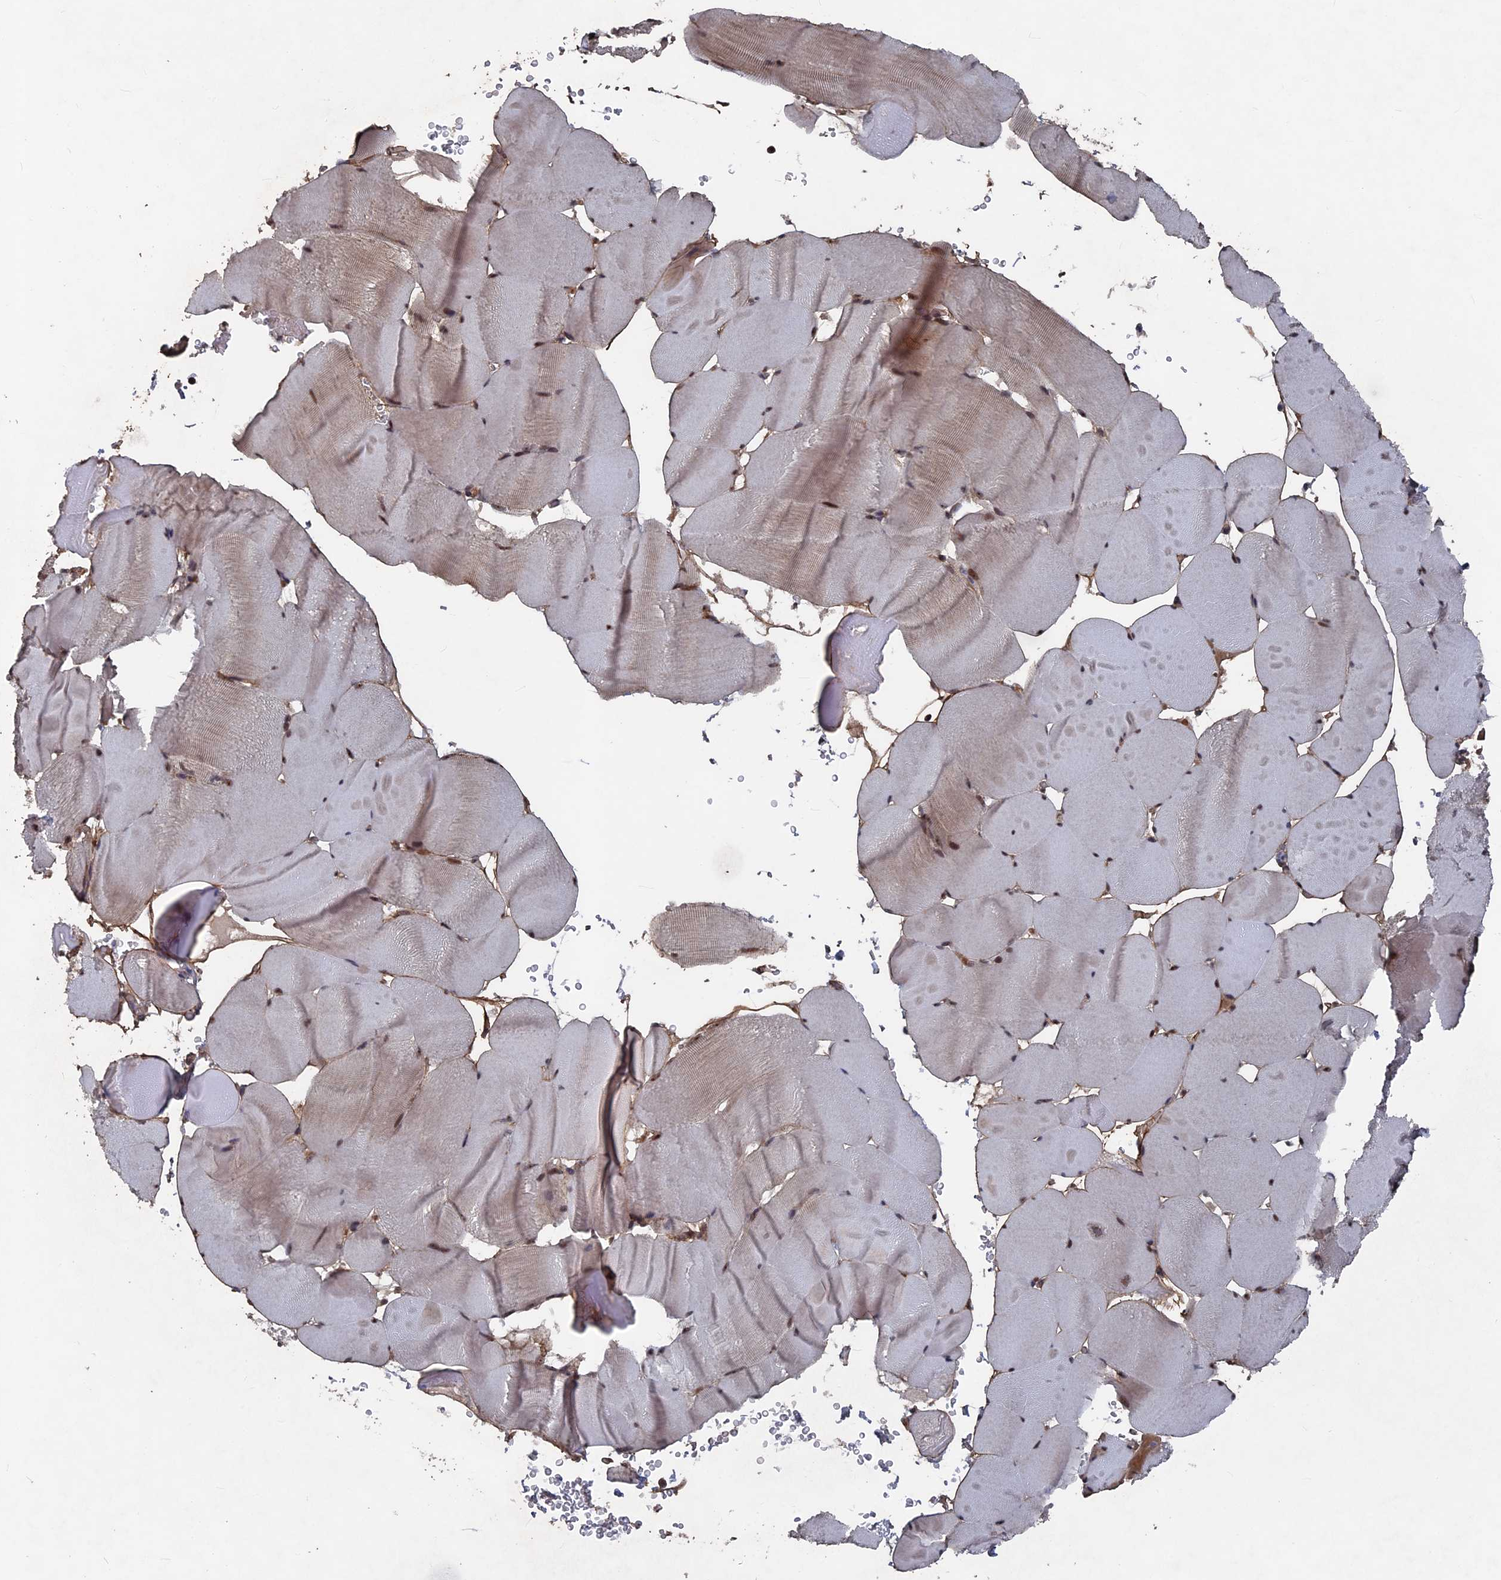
{"staining": {"intensity": "weak", "quantity": "<25%", "location": "cytoplasmic/membranous,nuclear"}, "tissue": "skeletal muscle", "cell_type": "Myocytes", "image_type": "normal", "snomed": [{"axis": "morphology", "description": "Normal tissue, NOS"}, {"axis": "topography", "description": "Skeletal muscle"}], "caption": "Myocytes are negative for protein expression in unremarkable human skeletal muscle. (DAB immunohistochemistry with hematoxylin counter stain).", "gene": "SH3D21", "patient": {"sex": "male", "age": 62}}